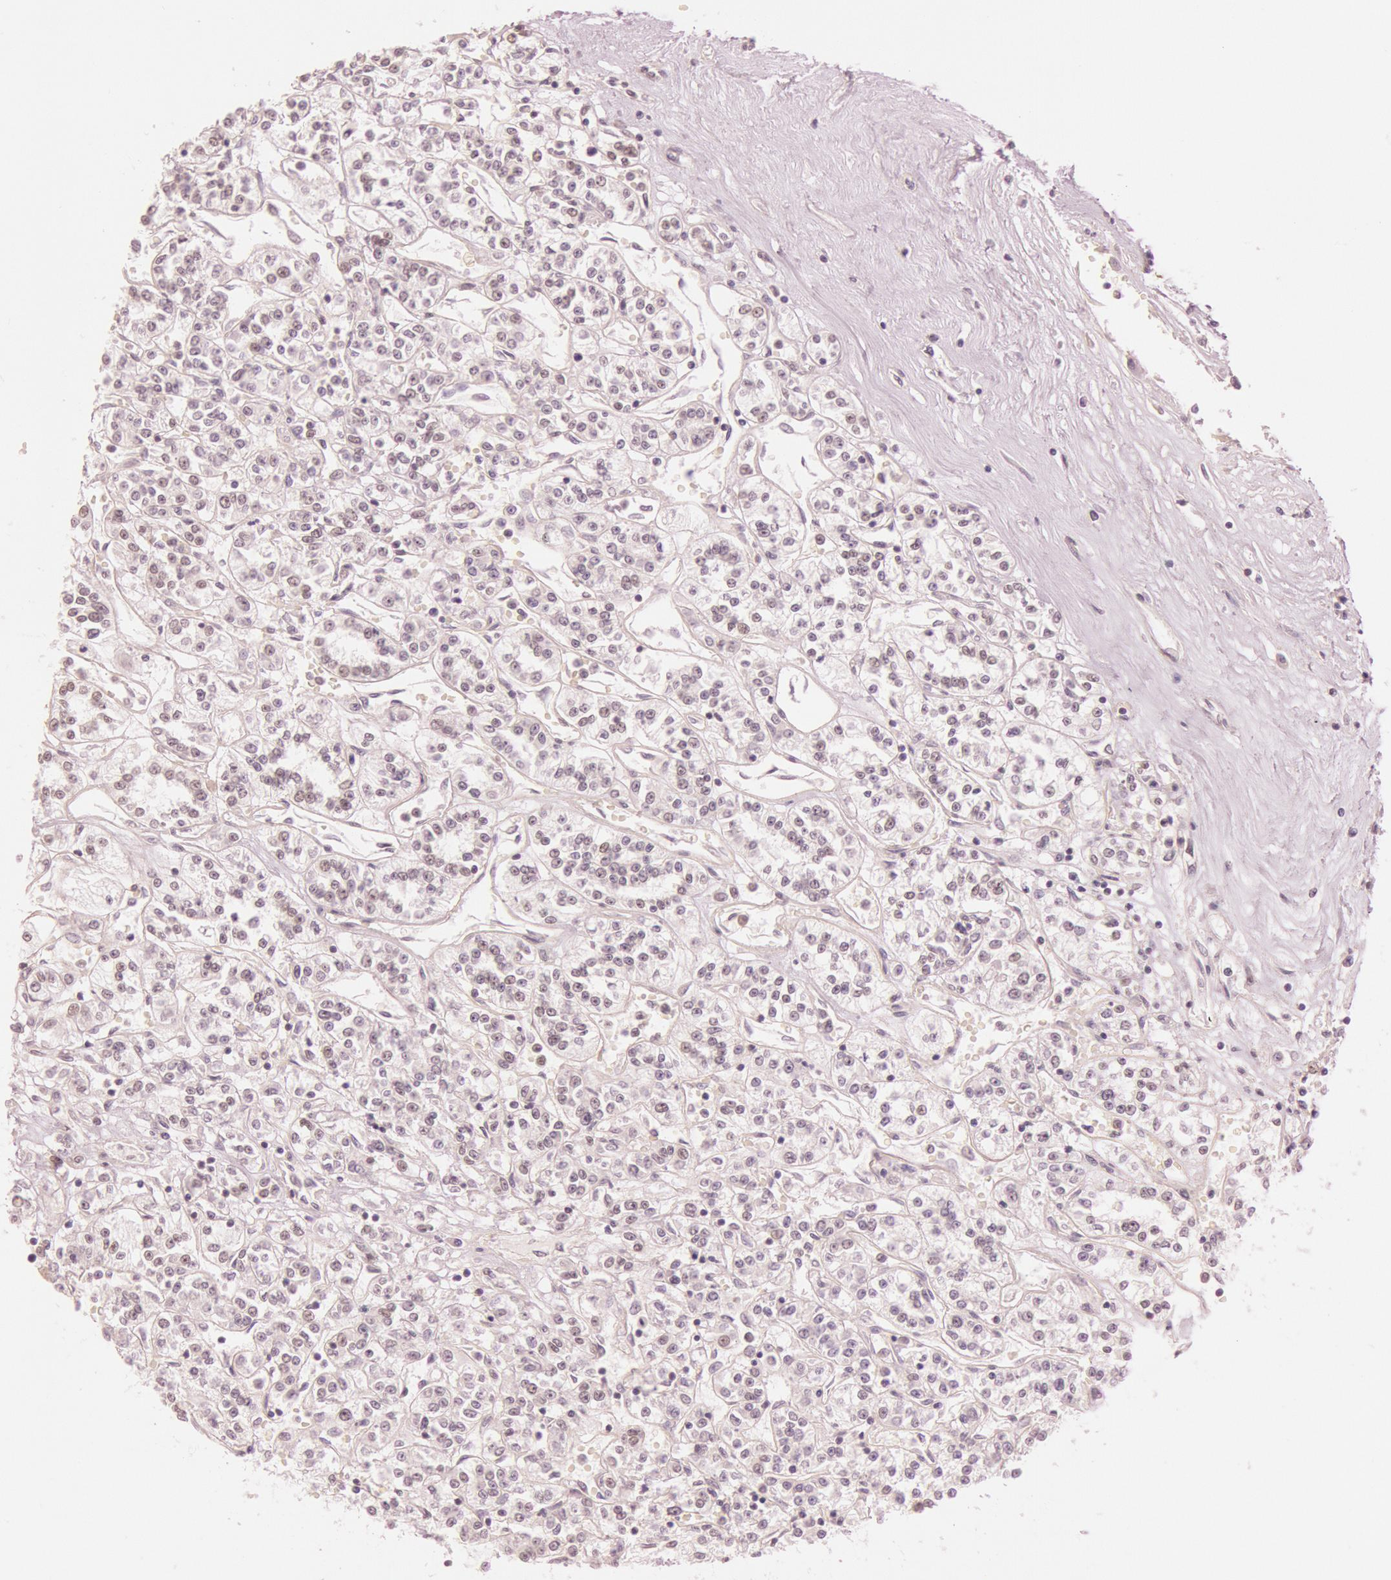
{"staining": {"intensity": "negative", "quantity": "none", "location": "none"}, "tissue": "renal cancer", "cell_type": "Tumor cells", "image_type": "cancer", "snomed": [{"axis": "morphology", "description": "Adenocarcinoma, NOS"}, {"axis": "topography", "description": "Kidney"}], "caption": "Immunohistochemical staining of human renal adenocarcinoma shows no significant staining in tumor cells.", "gene": "TASL", "patient": {"sex": "female", "age": 76}}